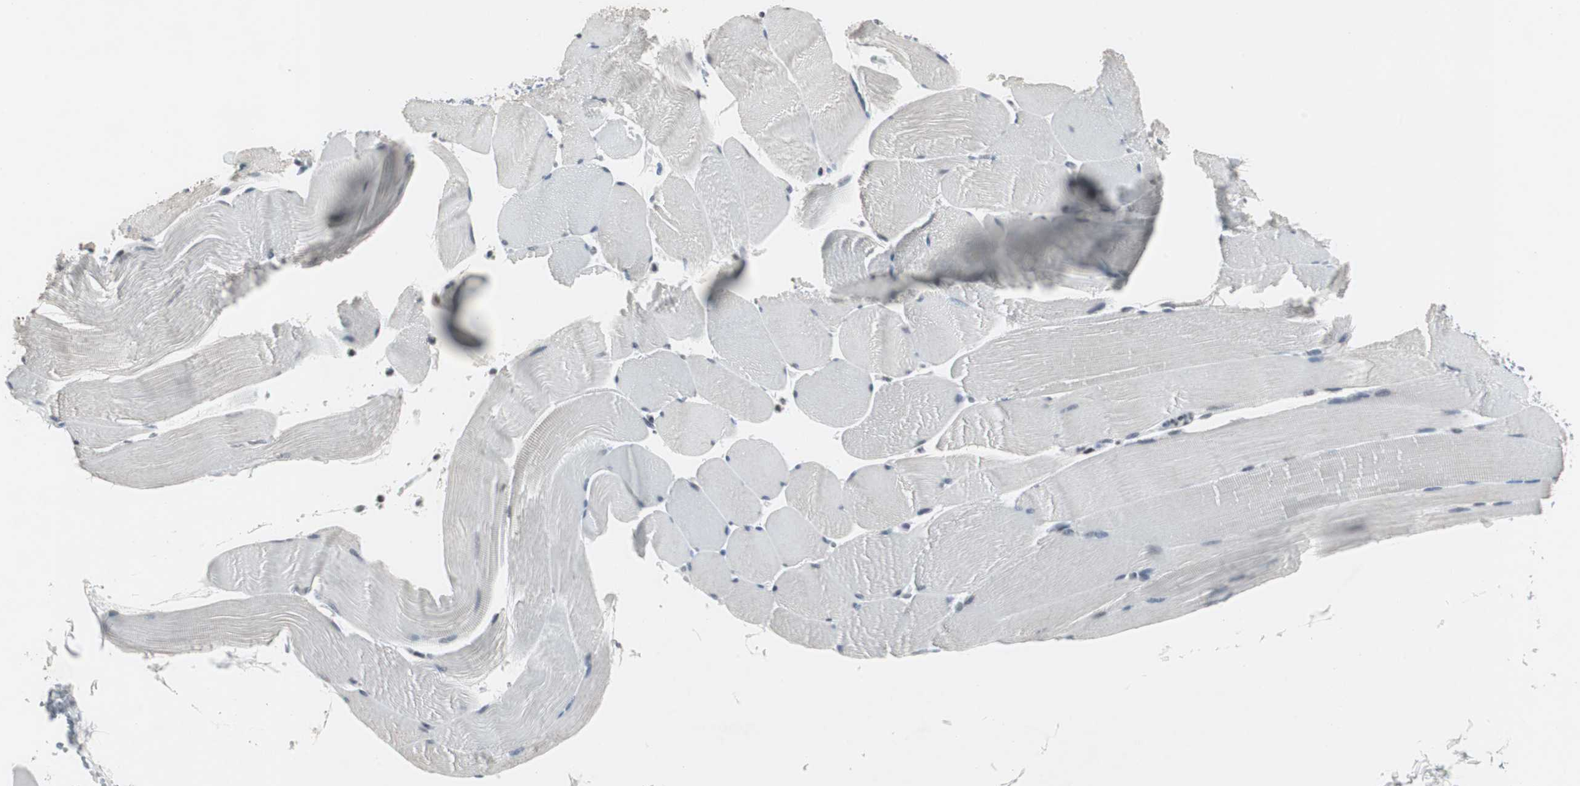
{"staining": {"intensity": "negative", "quantity": "none", "location": "none"}, "tissue": "skeletal muscle", "cell_type": "Myocytes", "image_type": "normal", "snomed": [{"axis": "morphology", "description": "Normal tissue, NOS"}, {"axis": "topography", "description": "Skeletal muscle"}], "caption": "Protein analysis of normal skeletal muscle demonstrates no significant positivity in myocytes.", "gene": "RAD9A", "patient": {"sex": "male", "age": 62}}